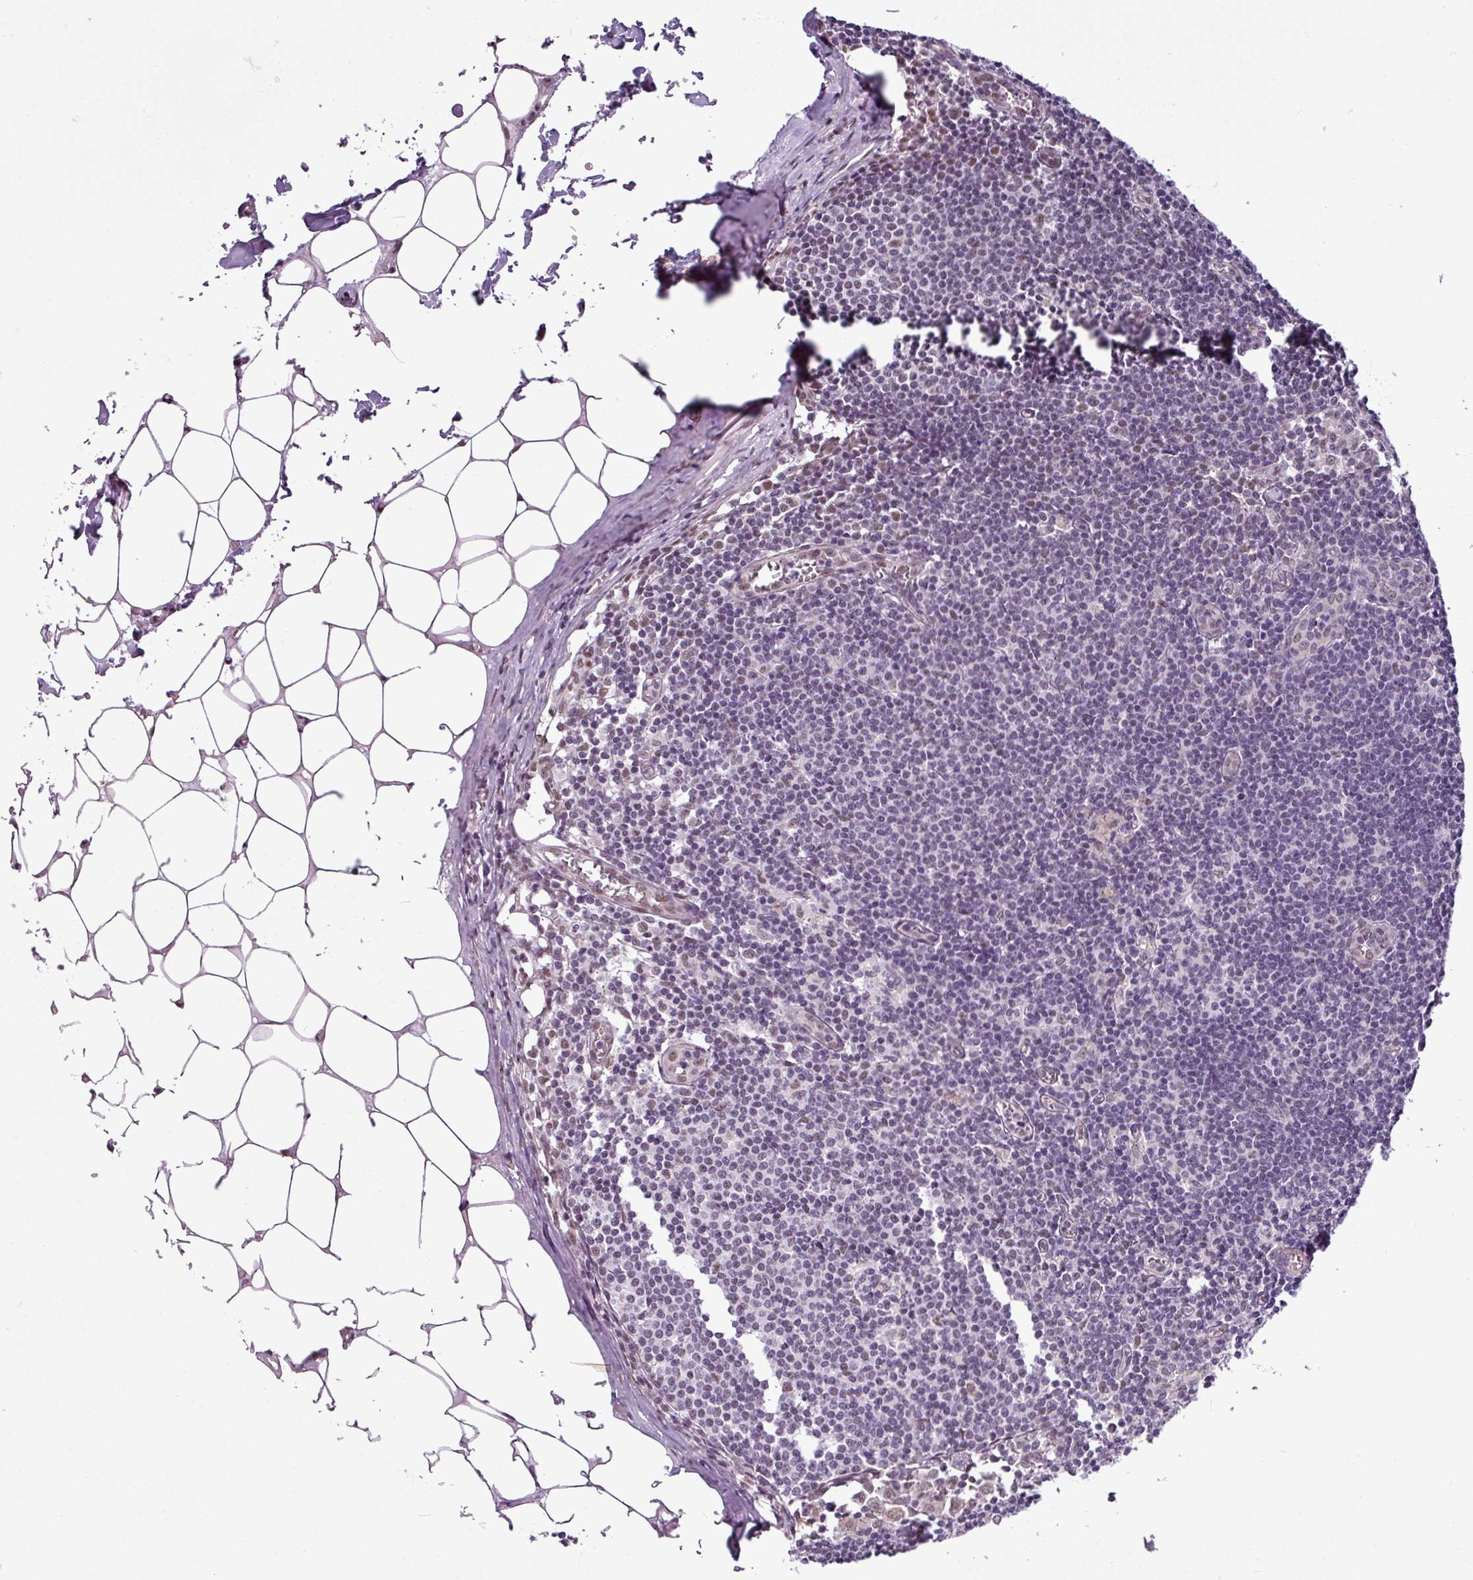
{"staining": {"intensity": "moderate", "quantity": "<25%", "location": "nuclear"}, "tissue": "lymph node", "cell_type": "Non-germinal center cells", "image_type": "normal", "snomed": [{"axis": "morphology", "description": "Normal tissue, NOS"}, {"axis": "topography", "description": "Lymph node"}], "caption": "Immunohistochemistry (IHC) micrograph of normal human lymph node stained for a protein (brown), which reveals low levels of moderate nuclear staining in about <25% of non-germinal center cells.", "gene": "ZNF217", "patient": {"sex": "female", "age": 42}}